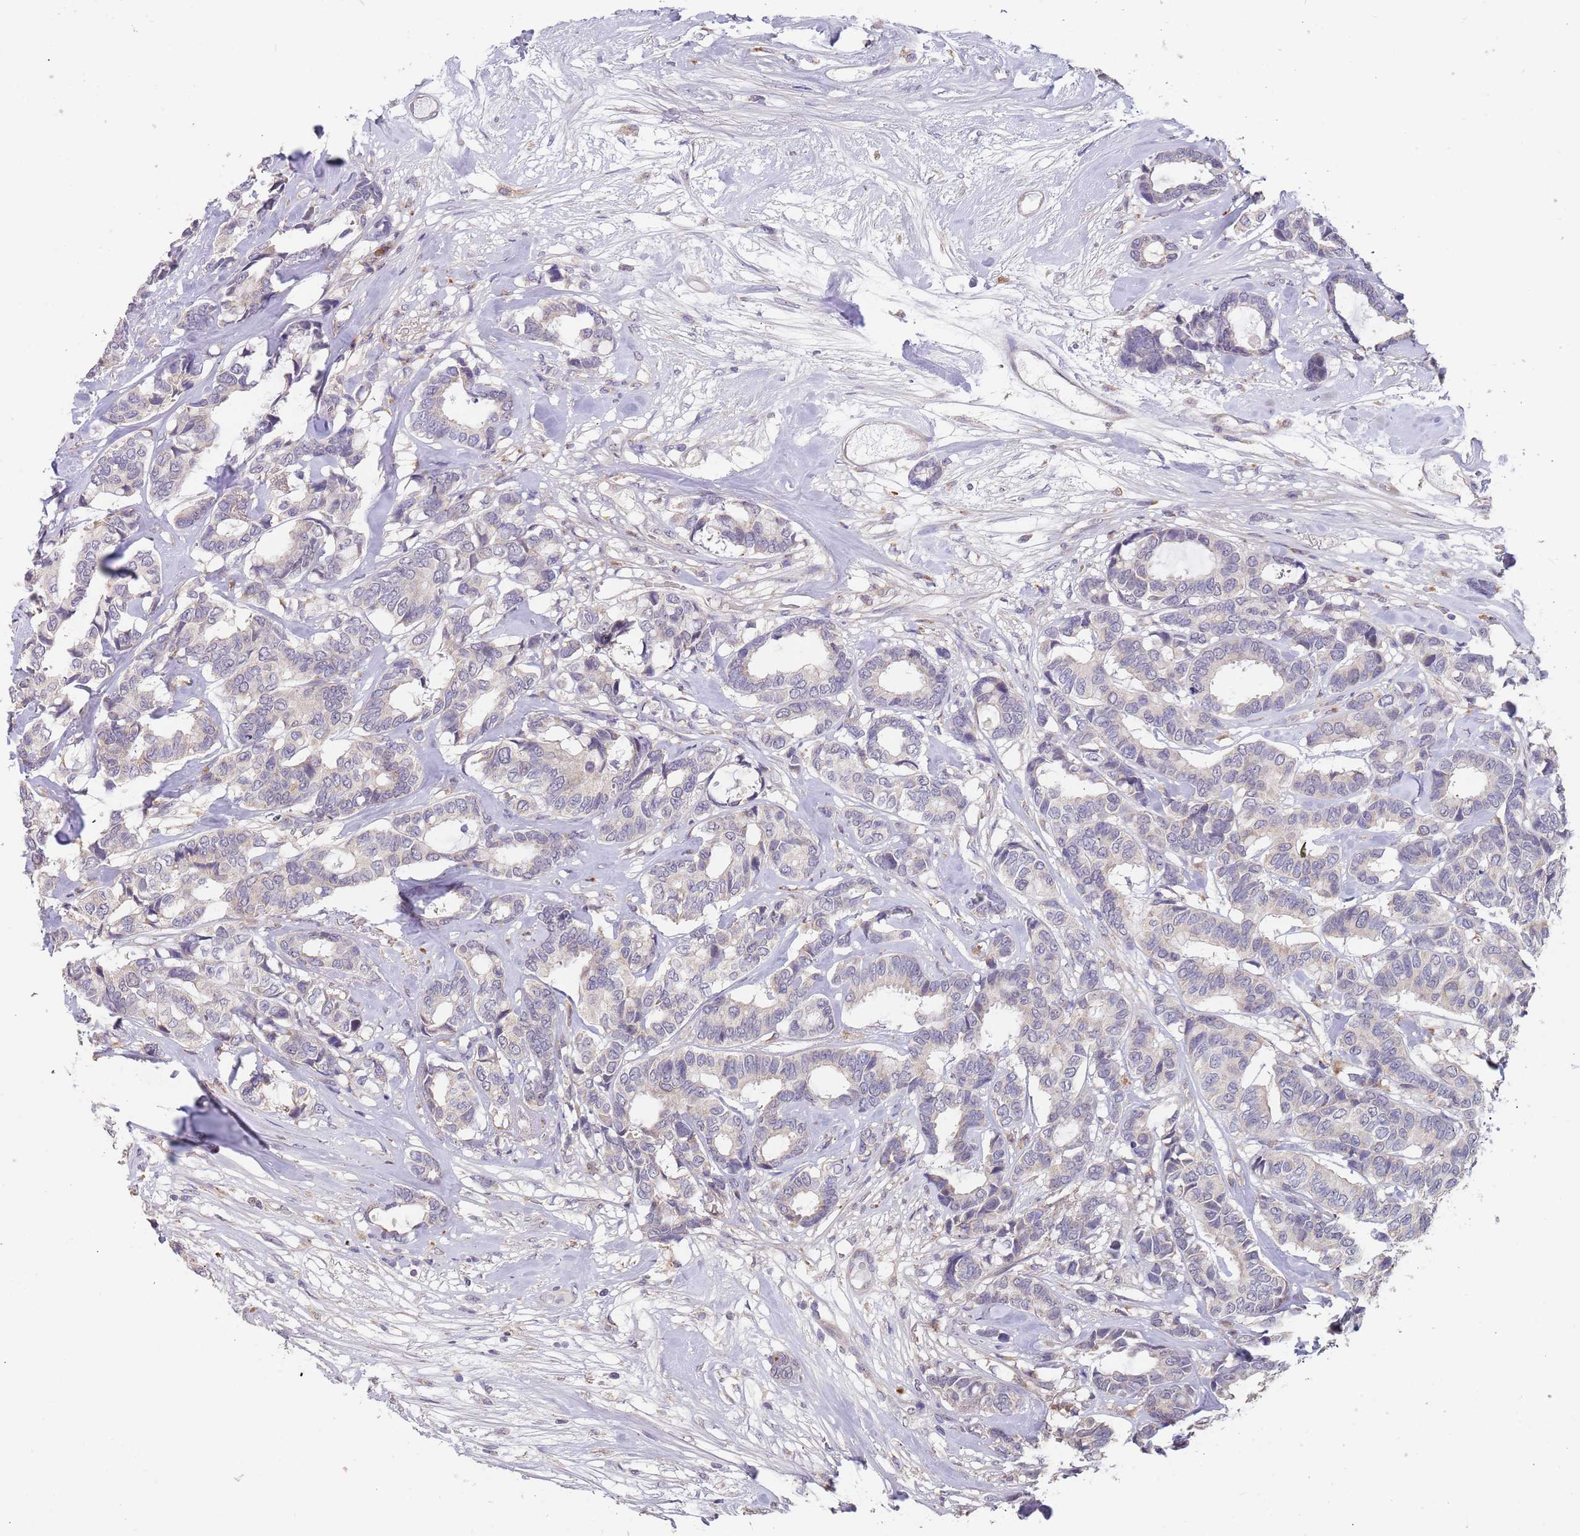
{"staining": {"intensity": "negative", "quantity": "none", "location": "none"}, "tissue": "breast cancer", "cell_type": "Tumor cells", "image_type": "cancer", "snomed": [{"axis": "morphology", "description": "Duct carcinoma"}, {"axis": "topography", "description": "Breast"}], "caption": "Protein analysis of intraductal carcinoma (breast) shows no significant positivity in tumor cells.", "gene": "TMEM64", "patient": {"sex": "female", "age": 87}}